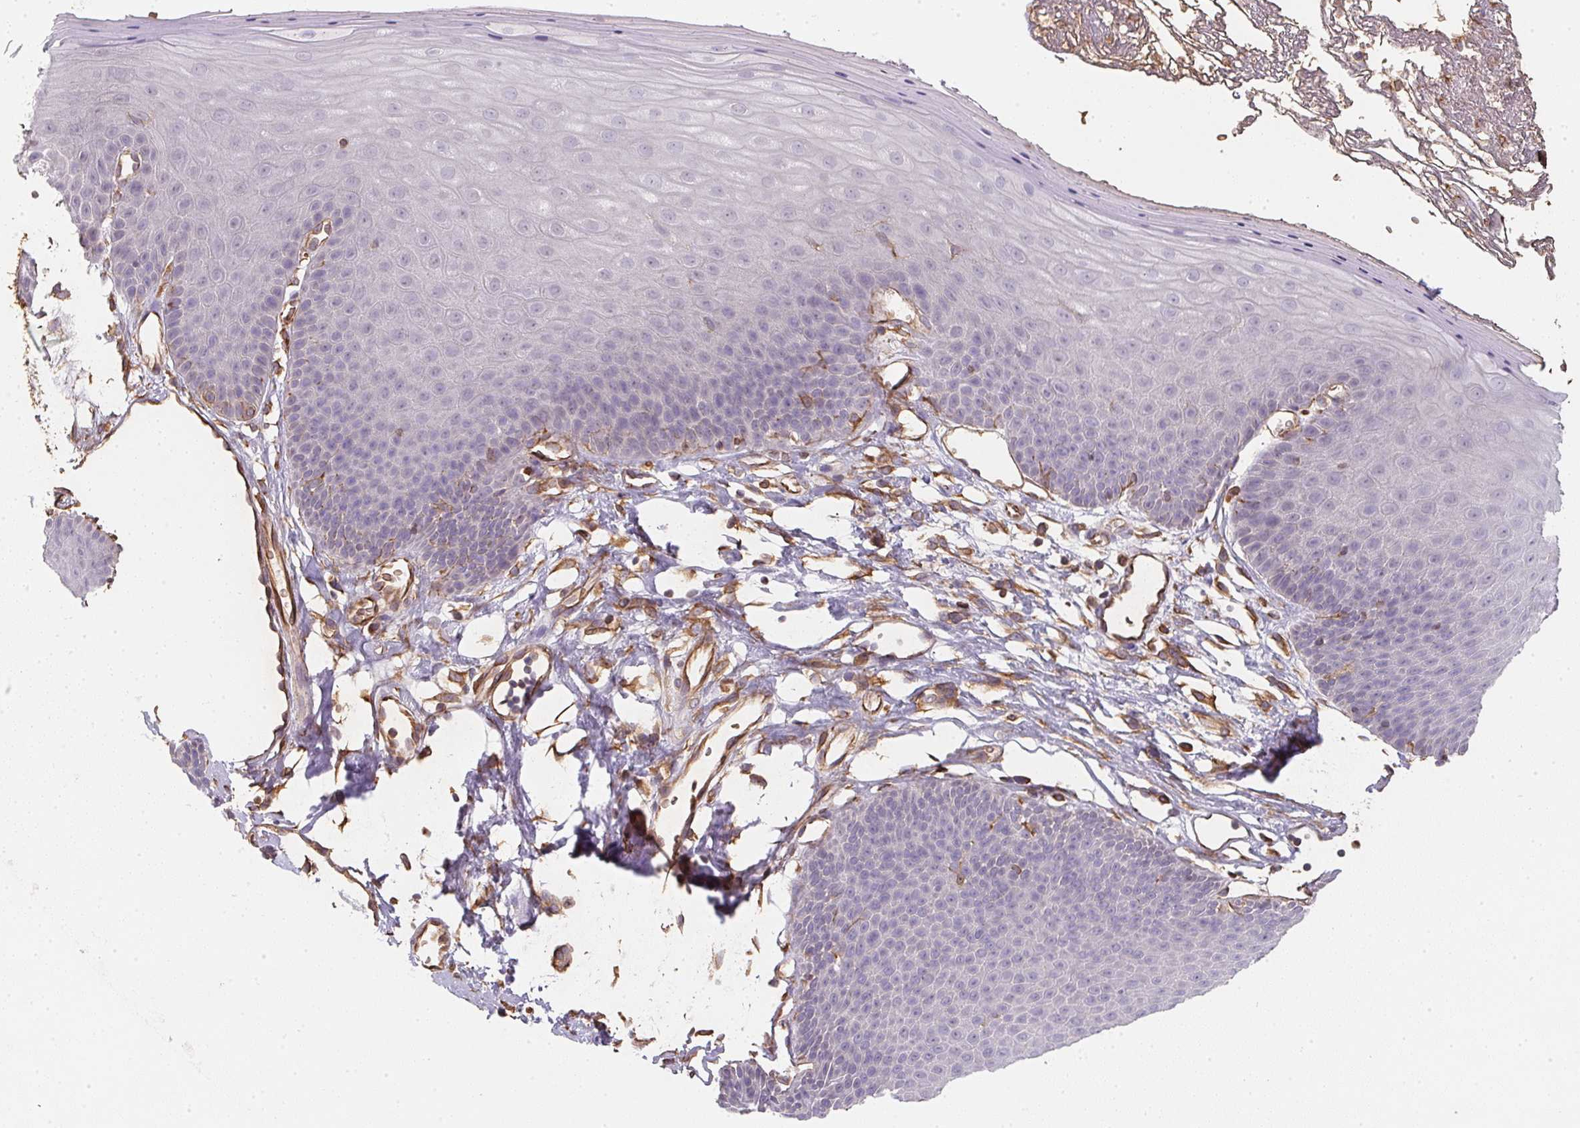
{"staining": {"intensity": "weak", "quantity": "<25%", "location": "cytoplasmic/membranous"}, "tissue": "skin", "cell_type": "Epidermal cells", "image_type": "normal", "snomed": [{"axis": "morphology", "description": "Normal tissue, NOS"}, {"axis": "topography", "description": "Anal"}], "caption": "Epidermal cells show no significant staining in benign skin.", "gene": "TBKBP1", "patient": {"sex": "male", "age": 53}}